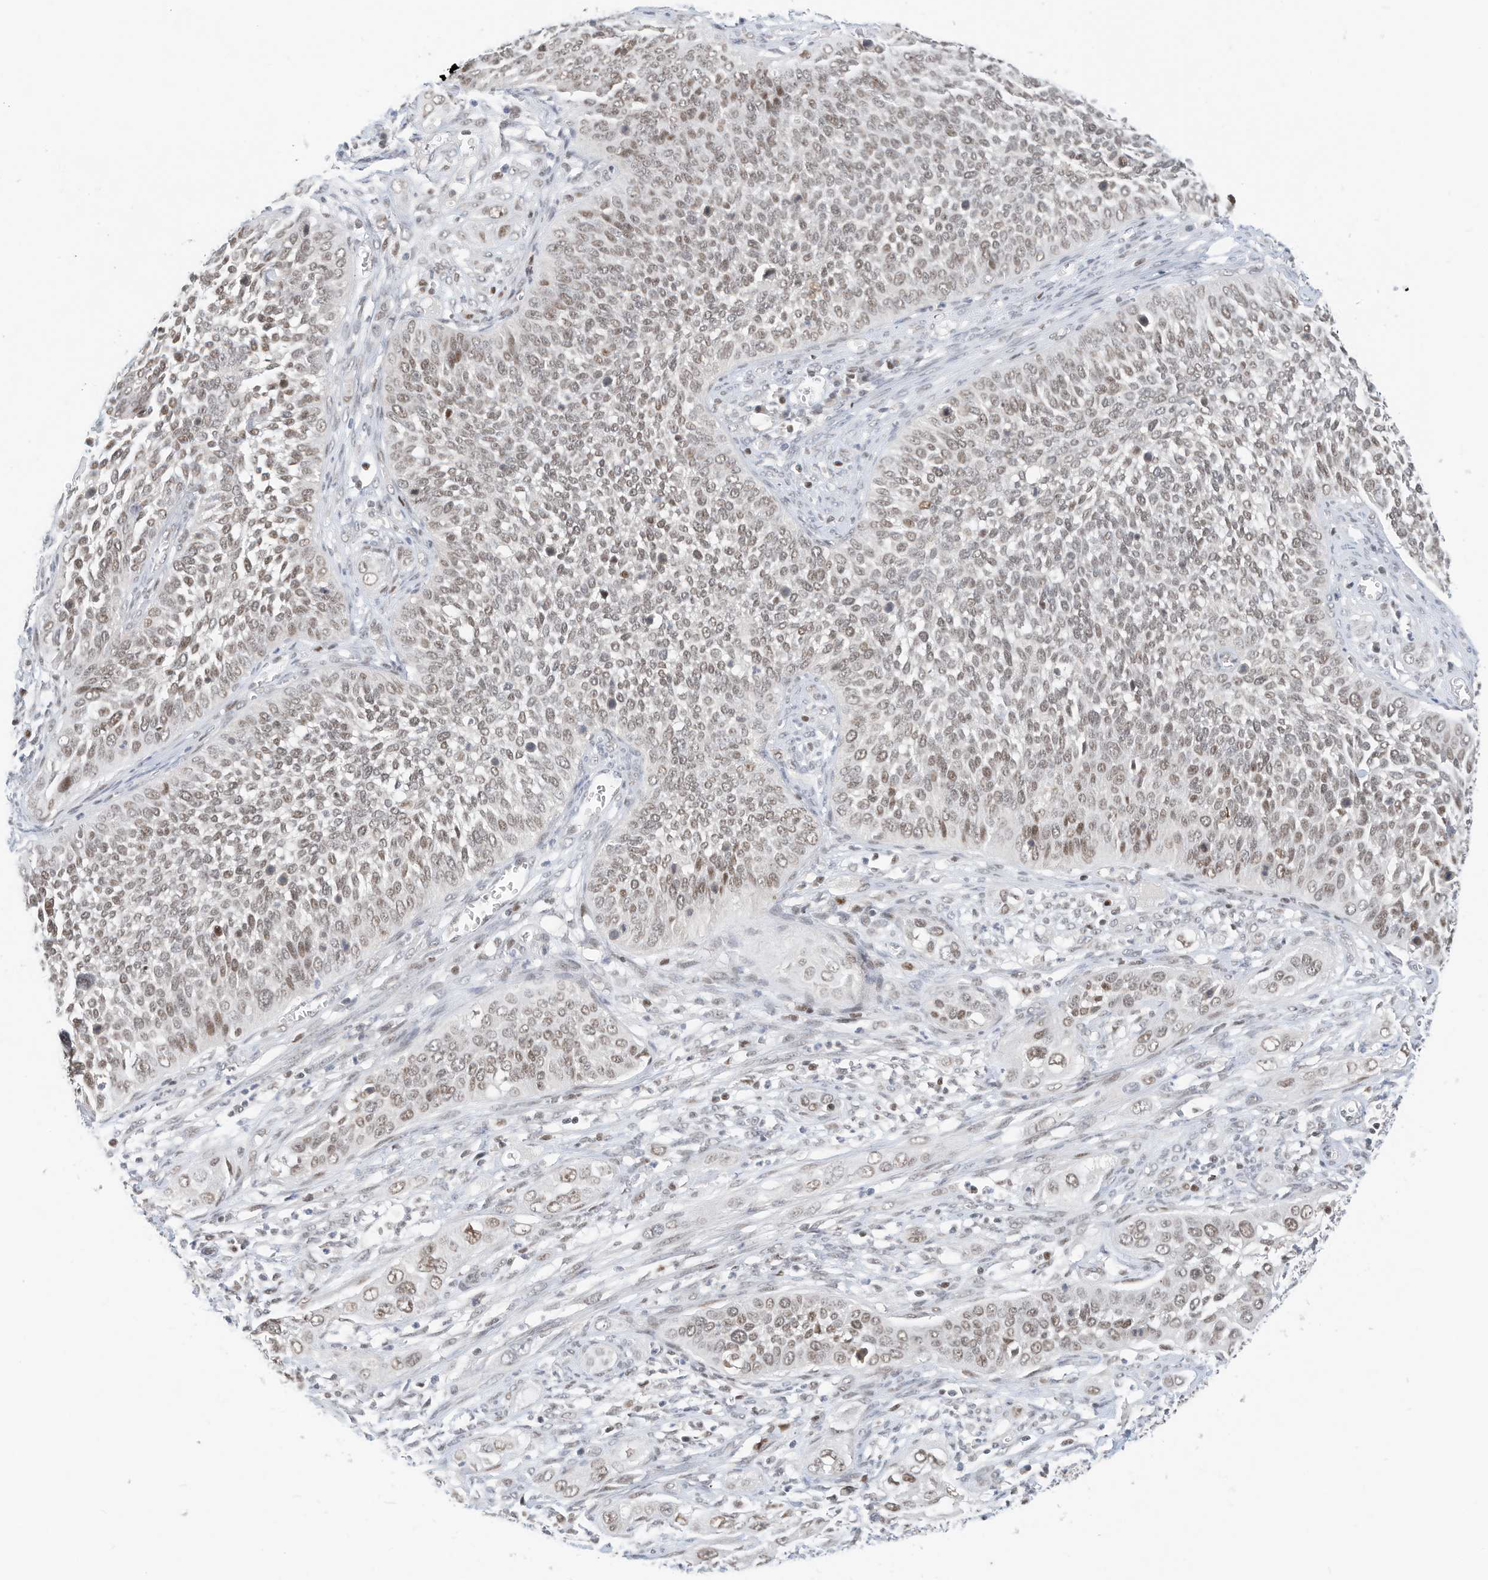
{"staining": {"intensity": "moderate", "quantity": "25%-75%", "location": "nuclear"}, "tissue": "cervical cancer", "cell_type": "Tumor cells", "image_type": "cancer", "snomed": [{"axis": "morphology", "description": "Squamous cell carcinoma, NOS"}, {"axis": "topography", "description": "Cervix"}], "caption": "The histopathology image reveals immunohistochemical staining of cervical cancer (squamous cell carcinoma). There is moderate nuclear expression is present in about 25%-75% of tumor cells.", "gene": "OGT", "patient": {"sex": "female", "age": 34}}